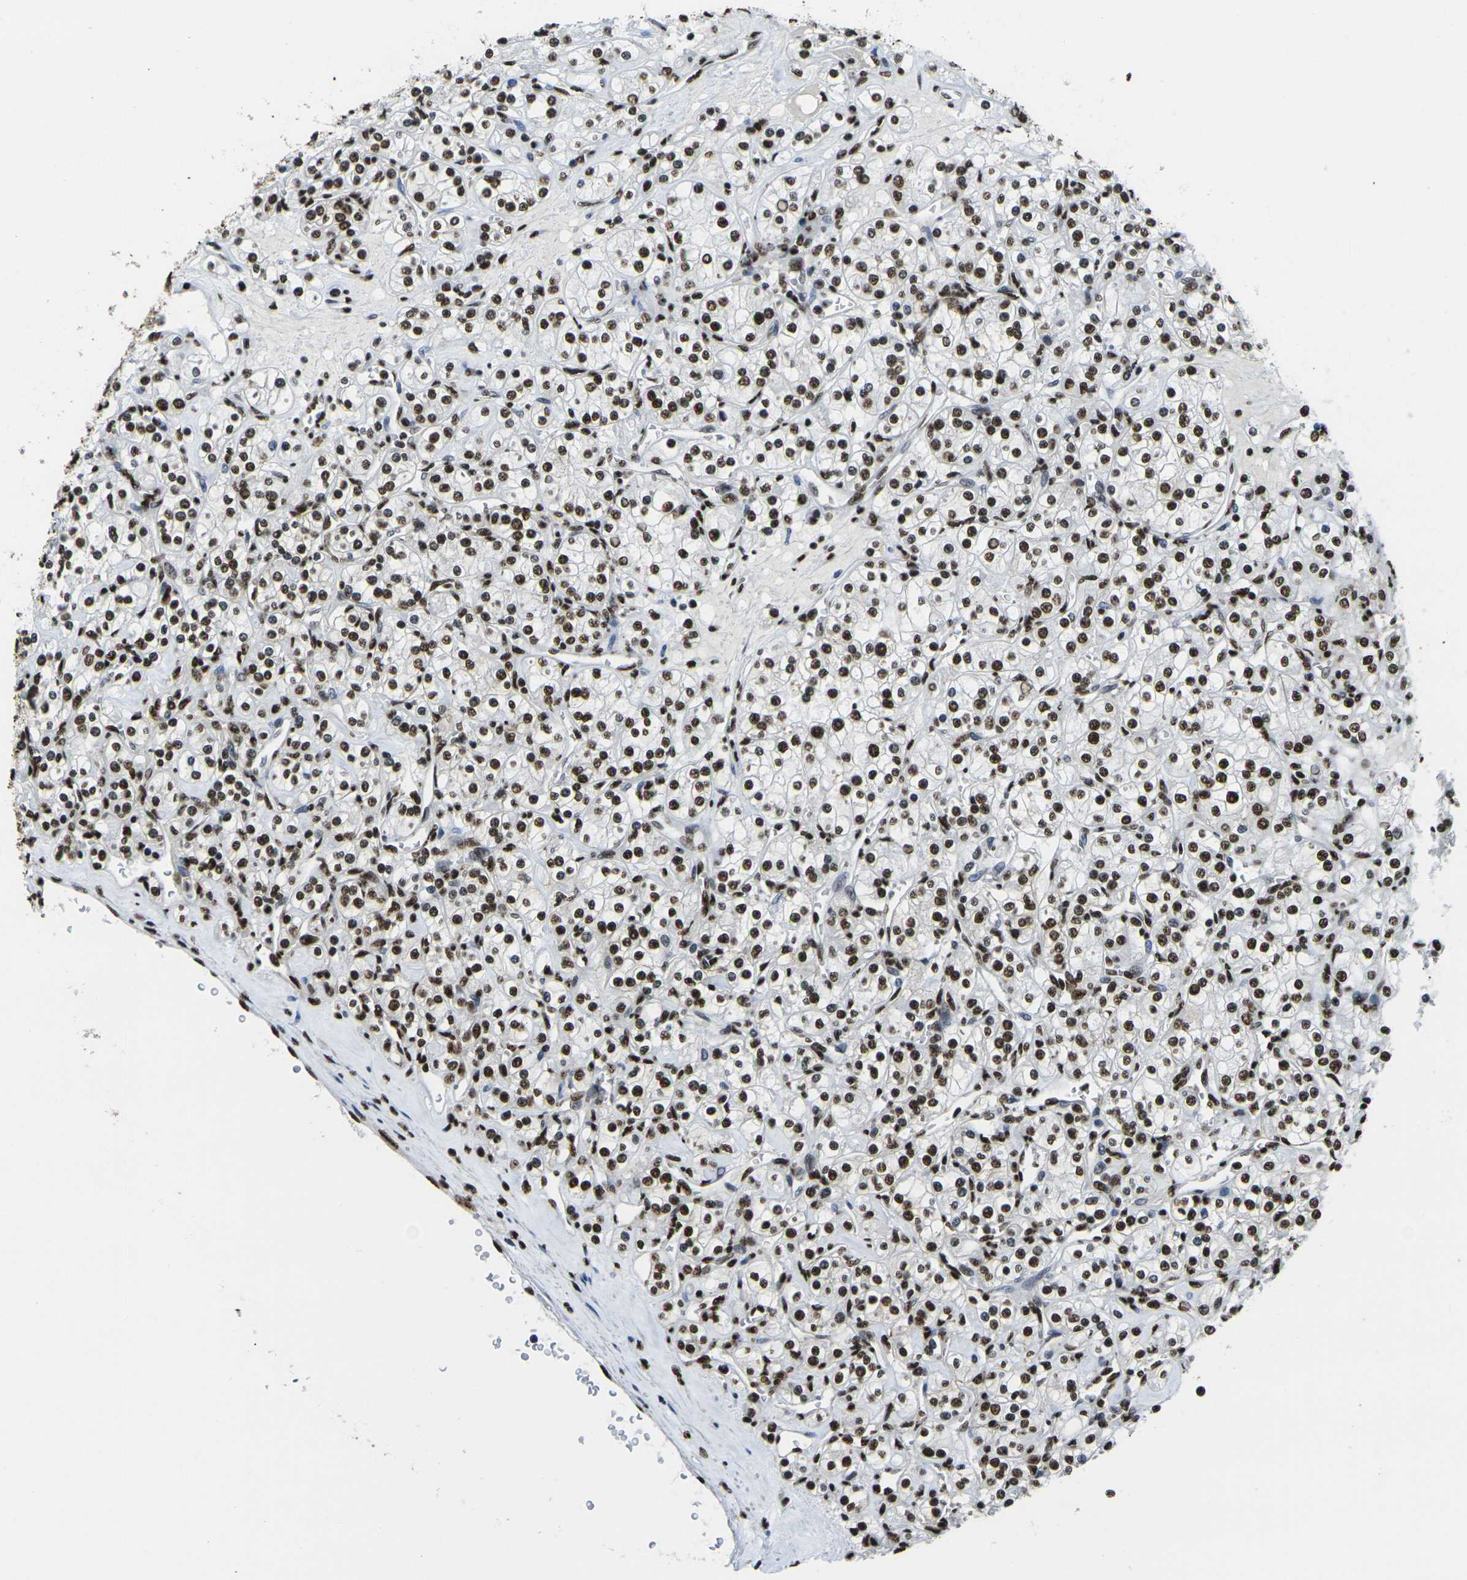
{"staining": {"intensity": "strong", "quantity": ">75%", "location": "nuclear"}, "tissue": "renal cancer", "cell_type": "Tumor cells", "image_type": "cancer", "snomed": [{"axis": "morphology", "description": "Adenocarcinoma, NOS"}, {"axis": "topography", "description": "Kidney"}], "caption": "Brown immunohistochemical staining in renal cancer shows strong nuclear positivity in about >75% of tumor cells.", "gene": "SMARCC1", "patient": {"sex": "male", "age": 77}}